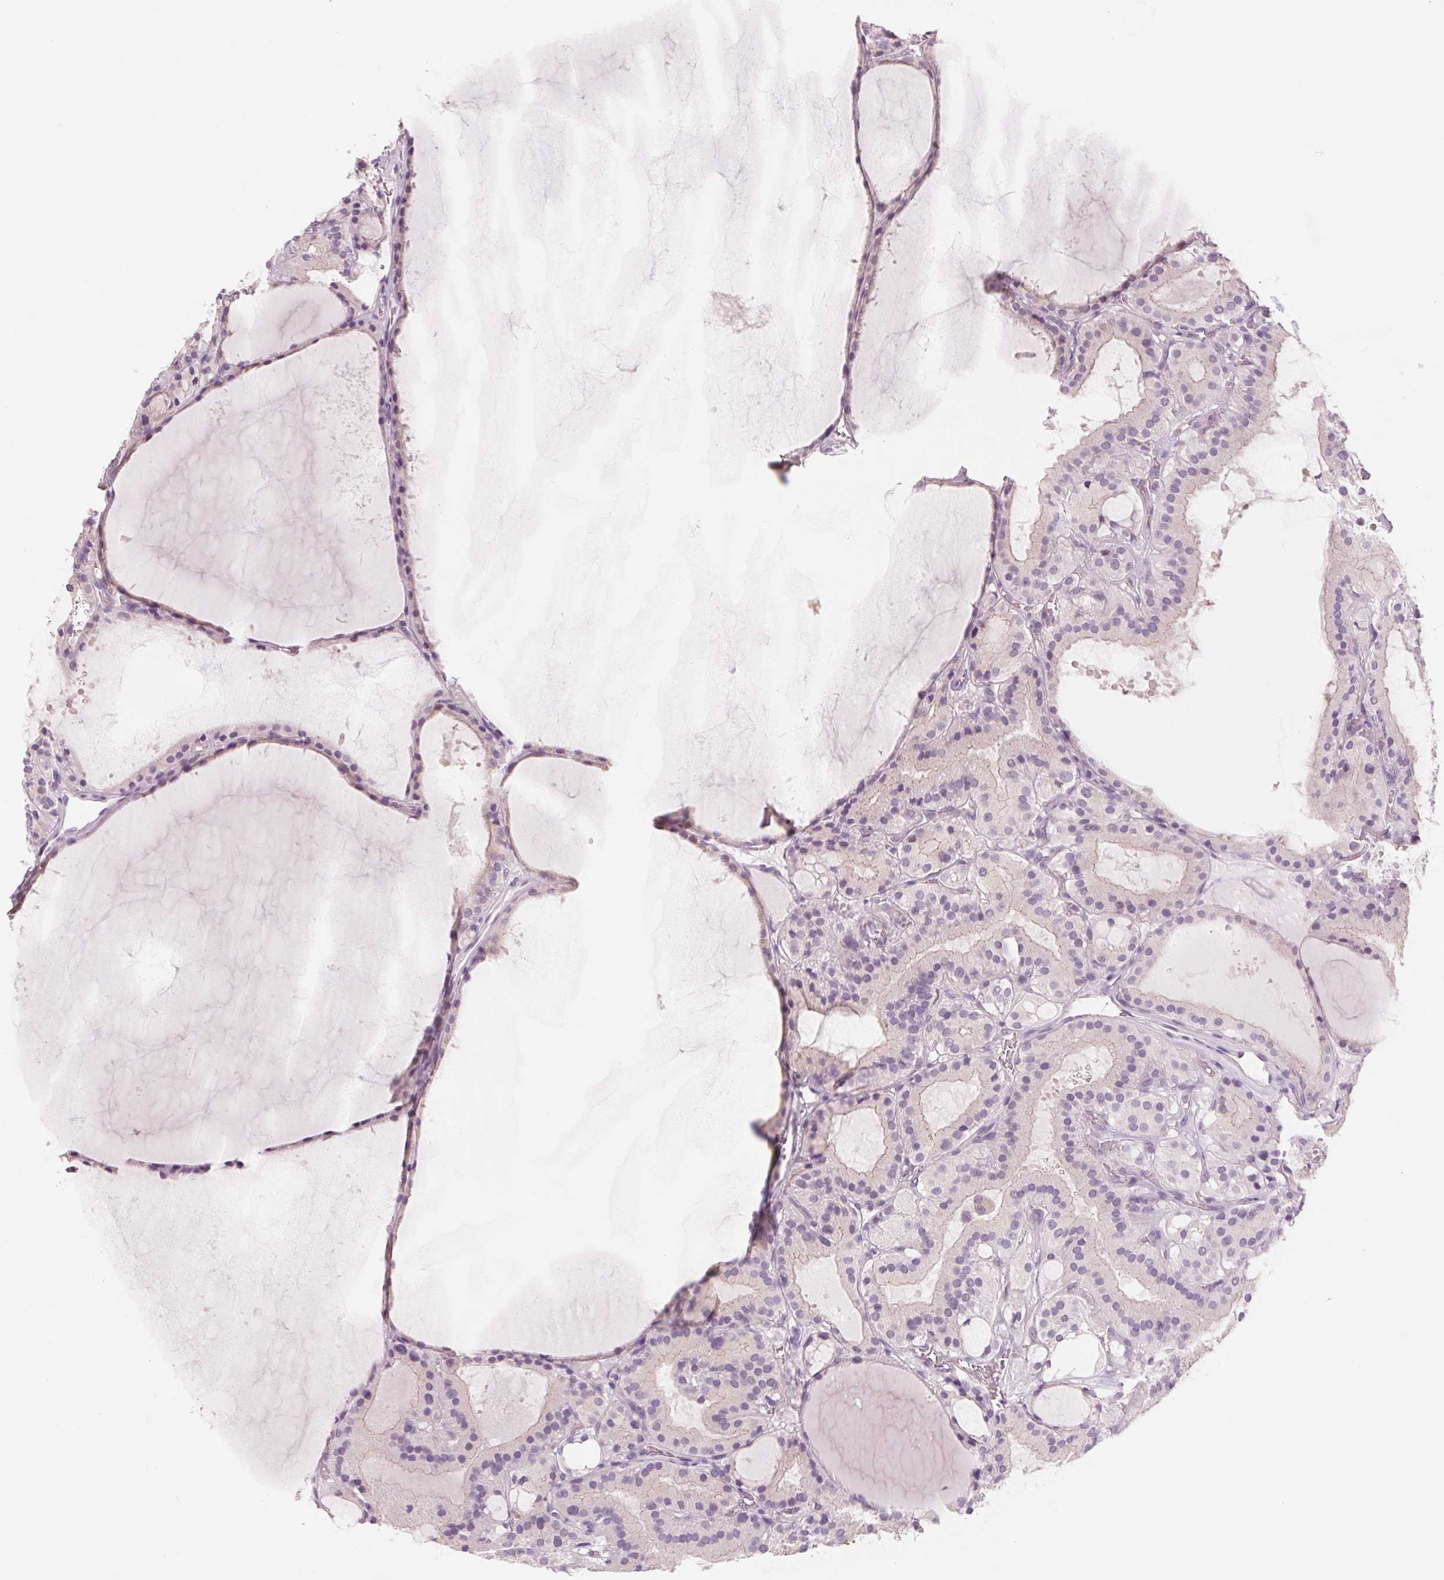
{"staining": {"intensity": "negative", "quantity": "none", "location": "none"}, "tissue": "thyroid cancer", "cell_type": "Tumor cells", "image_type": "cancer", "snomed": [{"axis": "morphology", "description": "Papillary adenocarcinoma, NOS"}, {"axis": "topography", "description": "Thyroid gland"}], "caption": "The photomicrograph shows no staining of tumor cells in thyroid cancer (papillary adenocarcinoma).", "gene": "POU1F1", "patient": {"sex": "male", "age": 87}}